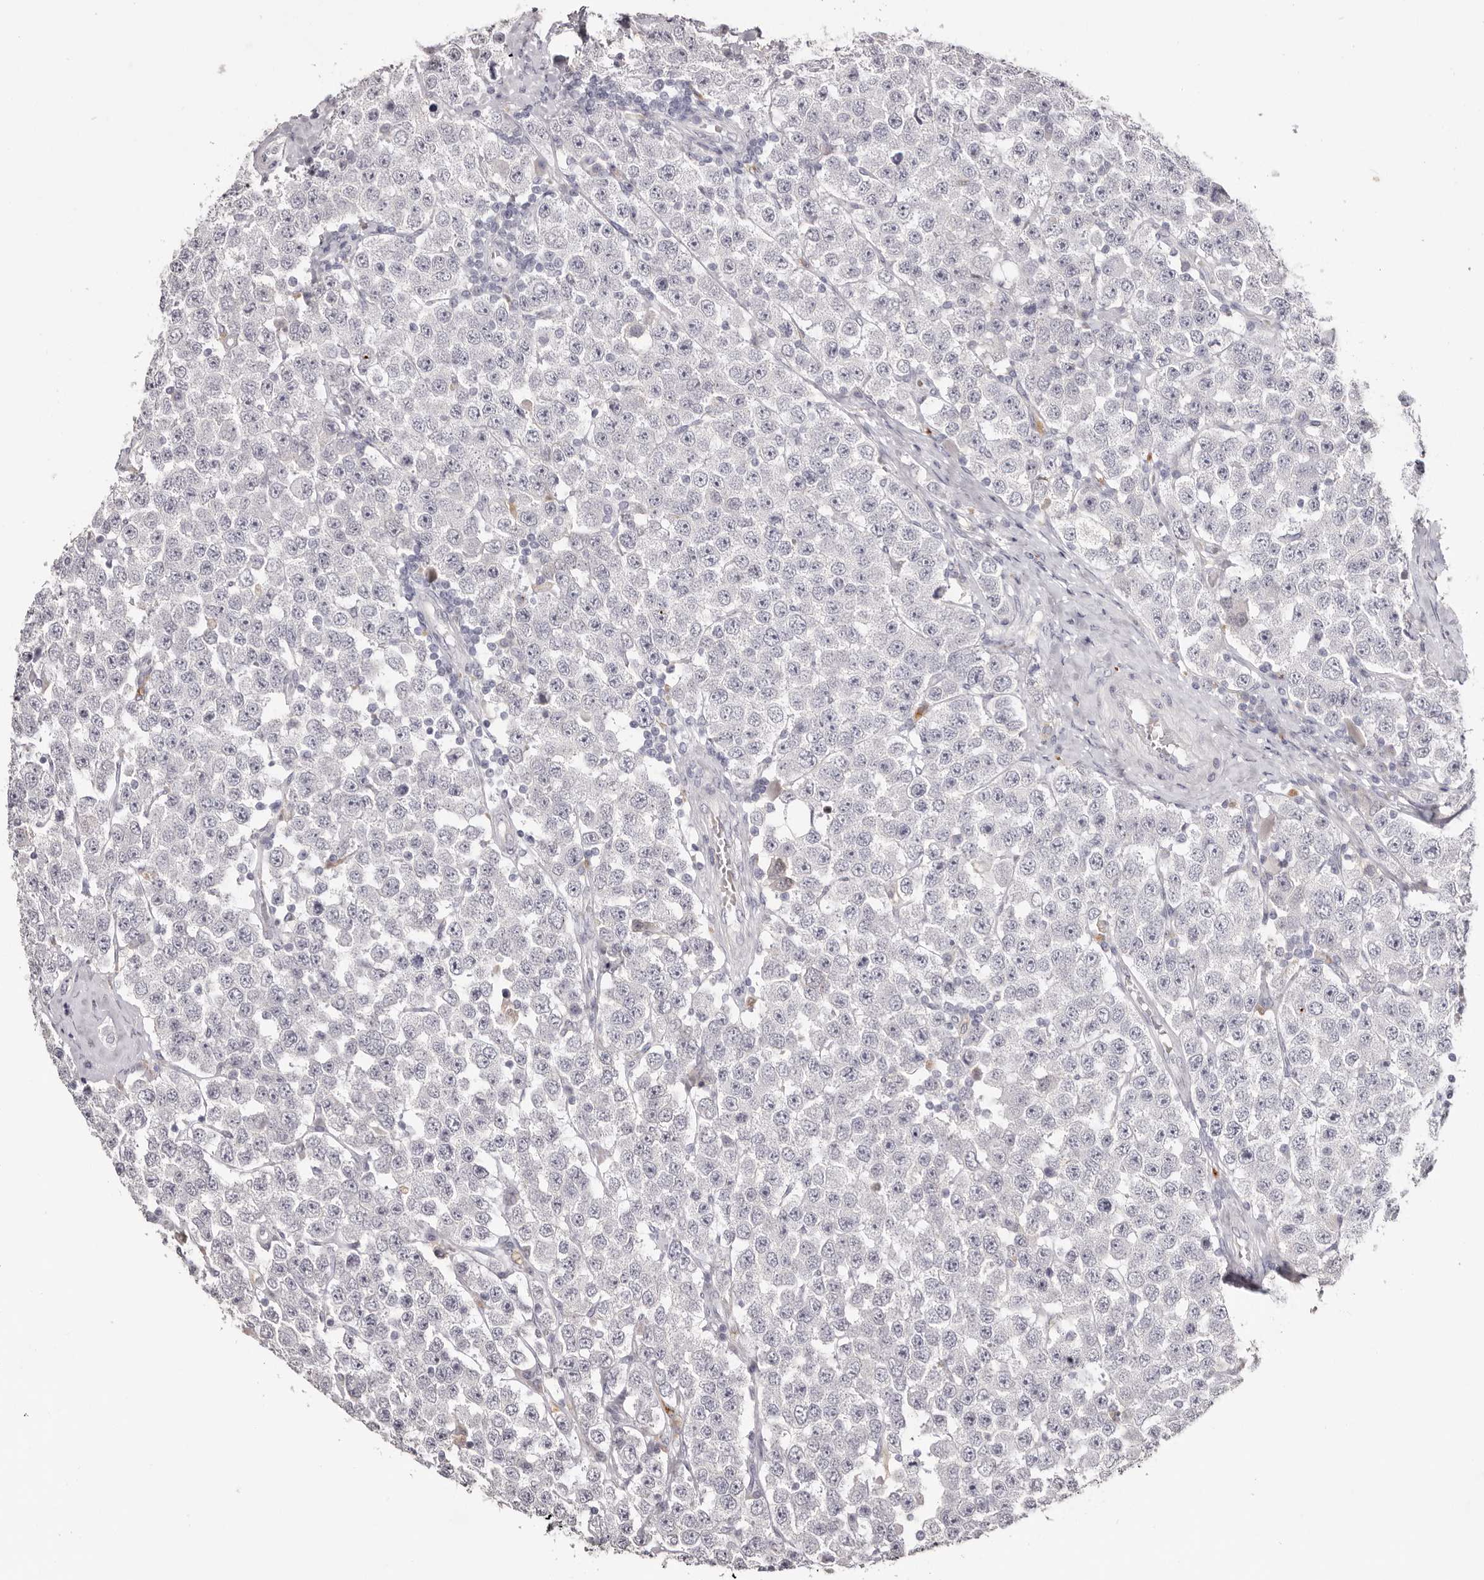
{"staining": {"intensity": "negative", "quantity": "none", "location": "none"}, "tissue": "testis cancer", "cell_type": "Tumor cells", "image_type": "cancer", "snomed": [{"axis": "morphology", "description": "Seminoma, NOS"}, {"axis": "topography", "description": "Testis"}], "caption": "This is a photomicrograph of immunohistochemistry staining of testis seminoma, which shows no staining in tumor cells.", "gene": "PCDHB6", "patient": {"sex": "male", "age": 28}}